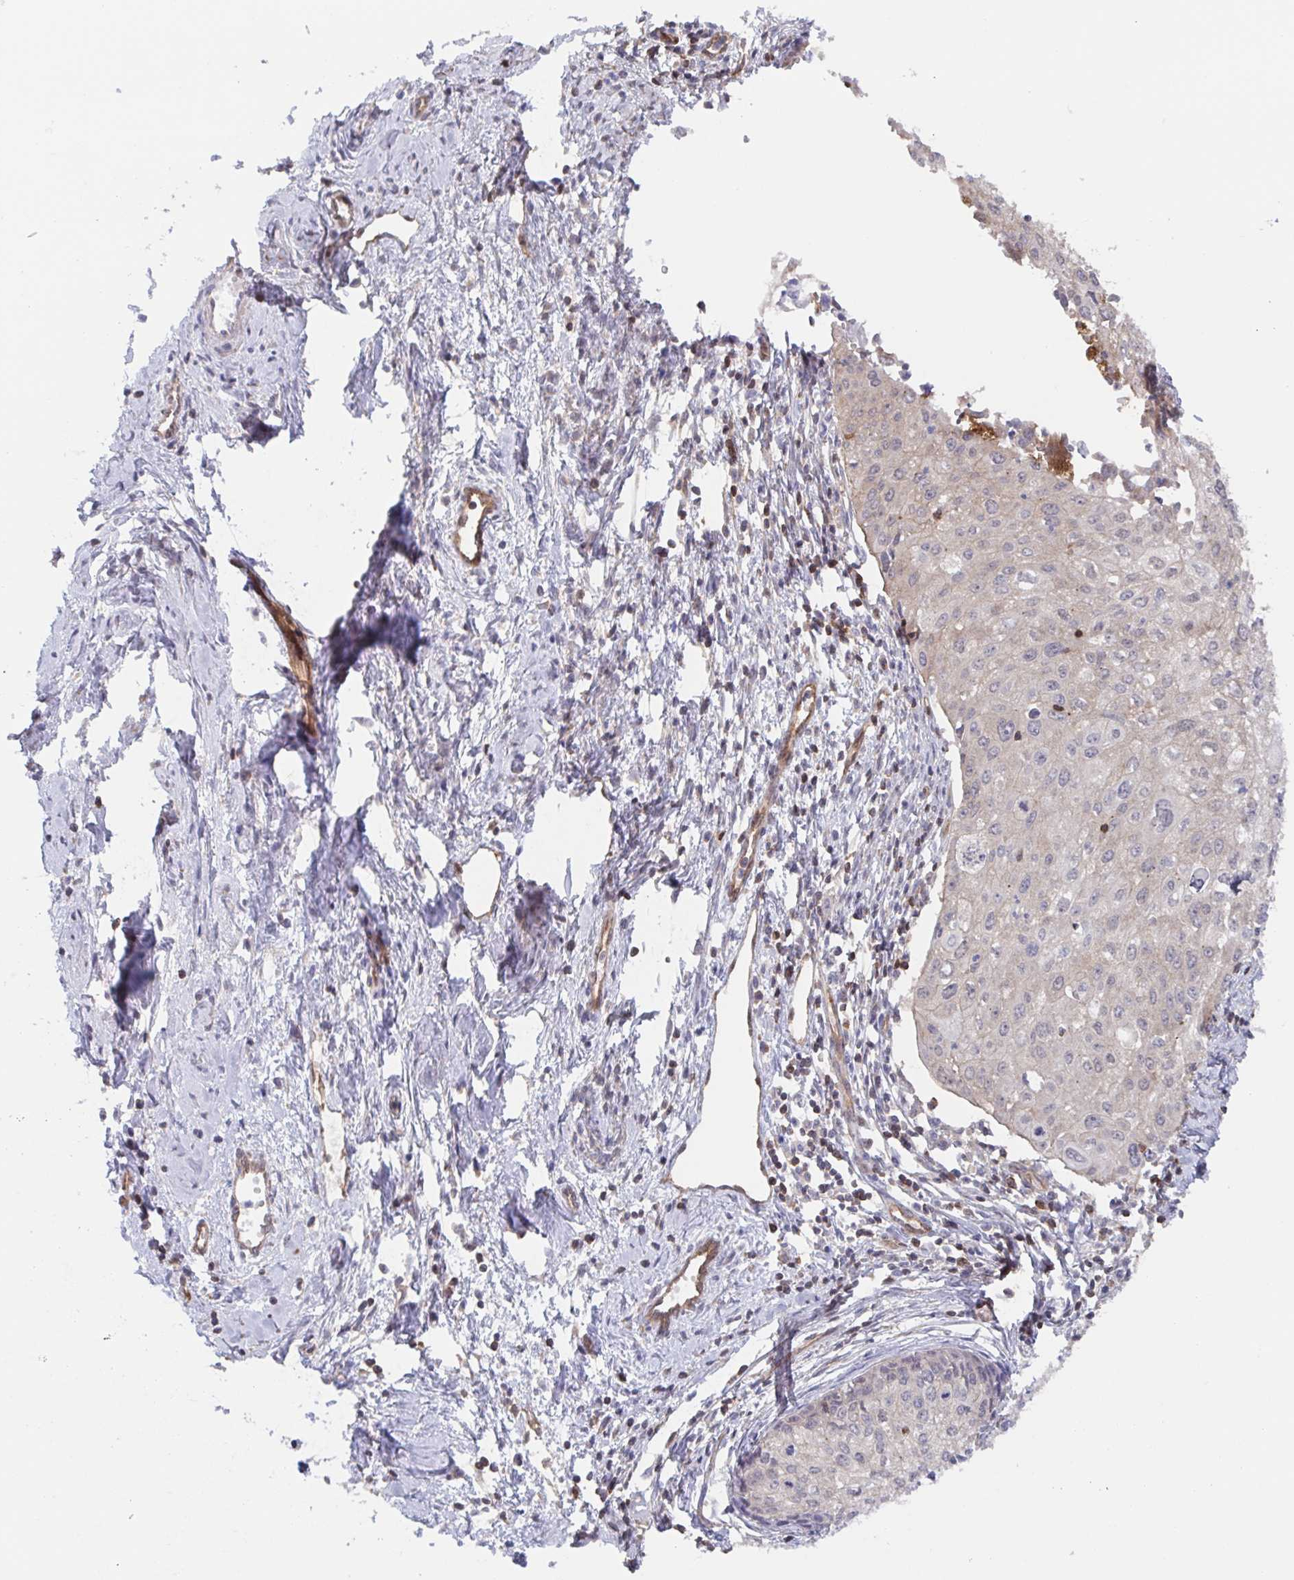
{"staining": {"intensity": "weak", "quantity": ">75%", "location": "cytoplasmic/membranous"}, "tissue": "cervical cancer", "cell_type": "Tumor cells", "image_type": "cancer", "snomed": [{"axis": "morphology", "description": "Squamous cell carcinoma, NOS"}, {"axis": "topography", "description": "Cervix"}], "caption": "High-magnification brightfield microscopy of cervical cancer stained with DAB (3,3'-diaminobenzidine) (brown) and counterstained with hematoxylin (blue). tumor cells exhibit weak cytoplasmic/membranous positivity is appreciated in approximately>75% of cells. The staining was performed using DAB (3,3'-diaminobenzidine), with brown indicating positive protein expression. Nuclei are stained blue with hematoxylin.", "gene": "AGFG2", "patient": {"sex": "female", "age": 50}}